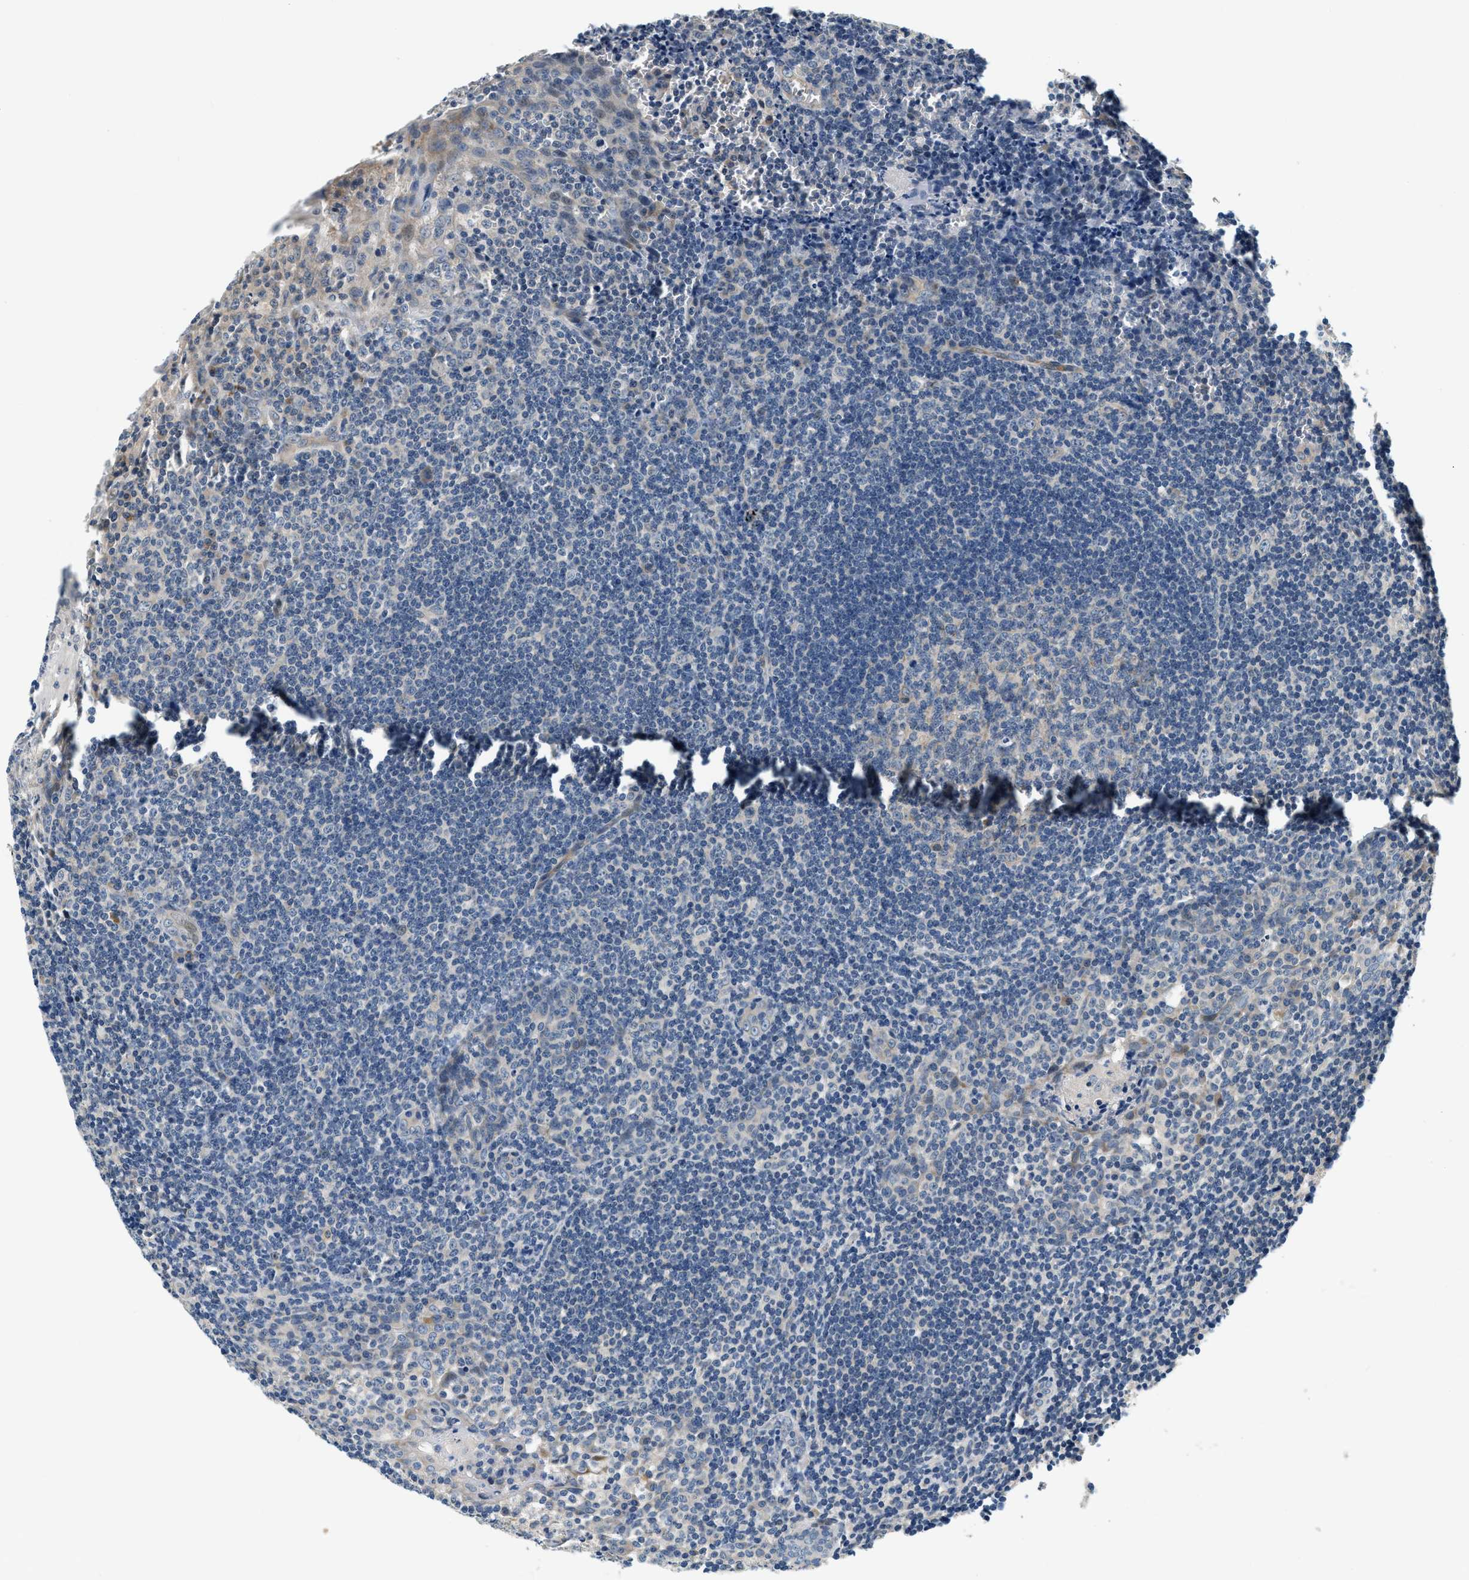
{"staining": {"intensity": "negative", "quantity": "none", "location": "none"}, "tissue": "tonsil", "cell_type": "Germinal center cells", "image_type": "normal", "snomed": [{"axis": "morphology", "description": "Normal tissue, NOS"}, {"axis": "topography", "description": "Tonsil"}], "caption": "IHC histopathology image of unremarkable tonsil: human tonsil stained with DAB exhibits no significant protein expression in germinal center cells.", "gene": "YAE1", "patient": {"sex": "male", "age": 37}}